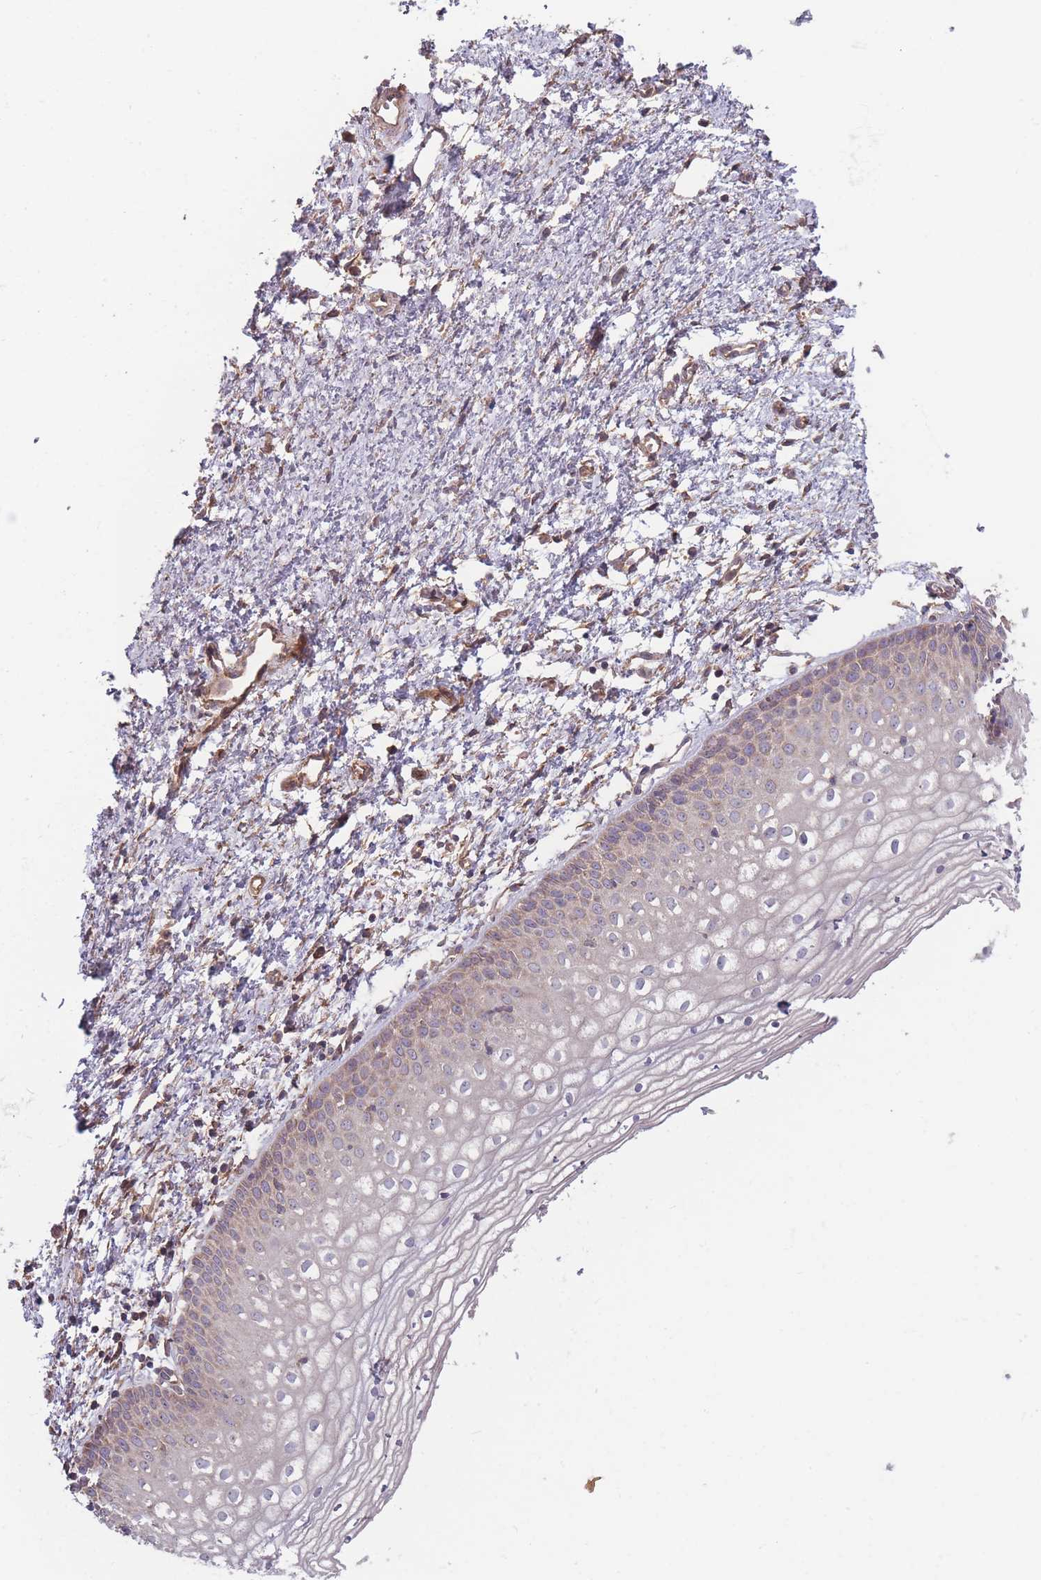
{"staining": {"intensity": "weak", "quantity": "25%-75%", "location": "cytoplasmic/membranous"}, "tissue": "vagina", "cell_type": "Squamous epithelial cells", "image_type": "normal", "snomed": [{"axis": "morphology", "description": "Normal tissue, NOS"}, {"axis": "topography", "description": "Vagina"}], "caption": "Protein expression analysis of unremarkable human vagina reveals weak cytoplasmic/membranous positivity in approximately 25%-75% of squamous epithelial cells.", "gene": "ATP5MGL", "patient": {"sex": "female", "age": 60}}